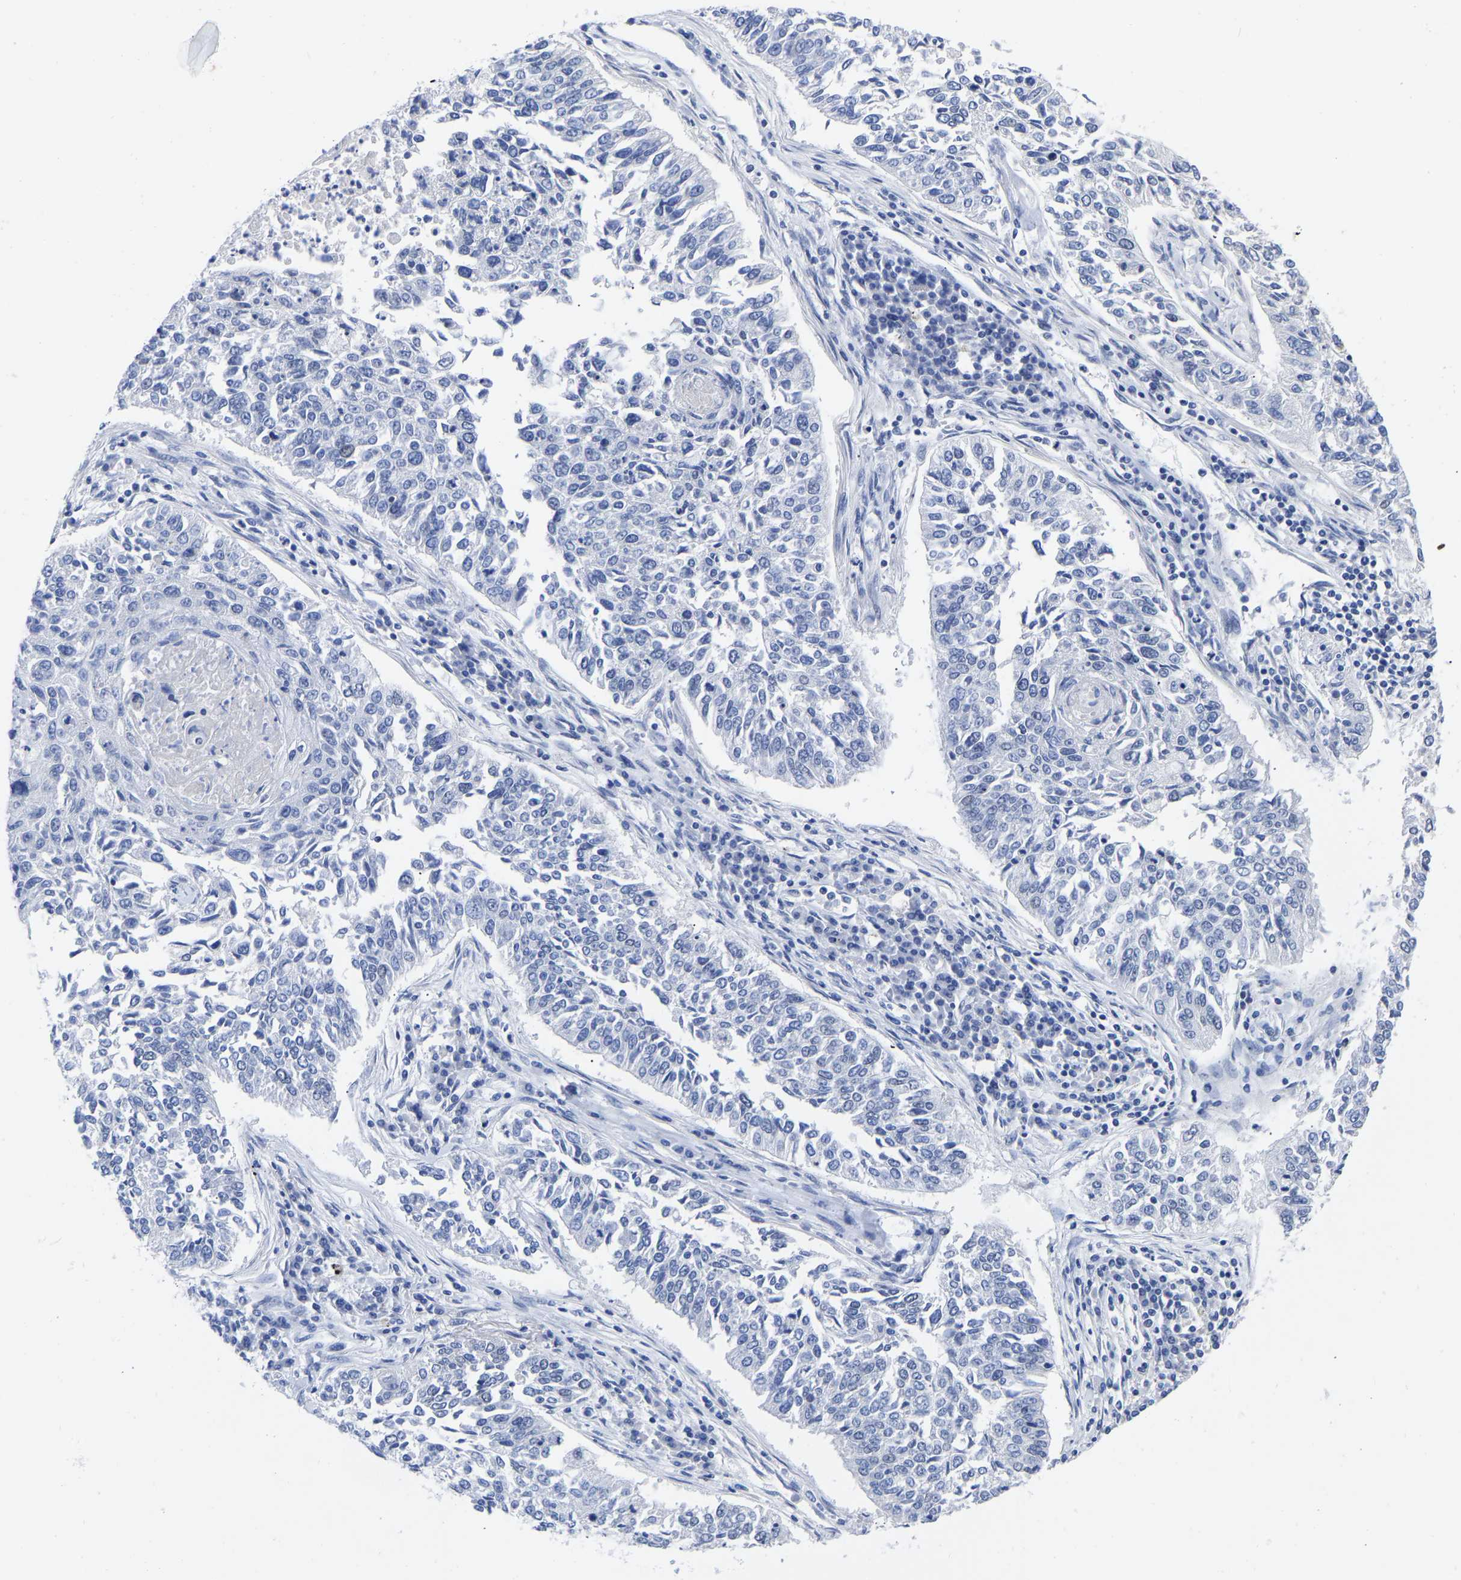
{"staining": {"intensity": "negative", "quantity": "none", "location": "none"}, "tissue": "lung cancer", "cell_type": "Tumor cells", "image_type": "cancer", "snomed": [{"axis": "morphology", "description": "Normal tissue, NOS"}, {"axis": "morphology", "description": "Squamous cell carcinoma, NOS"}, {"axis": "topography", "description": "Cartilage tissue"}, {"axis": "topography", "description": "Bronchus"}, {"axis": "topography", "description": "Lung"}], "caption": "A high-resolution histopathology image shows immunohistochemistry (IHC) staining of lung squamous cell carcinoma, which demonstrates no significant staining in tumor cells.", "gene": "GPA33", "patient": {"sex": "female", "age": 49}}